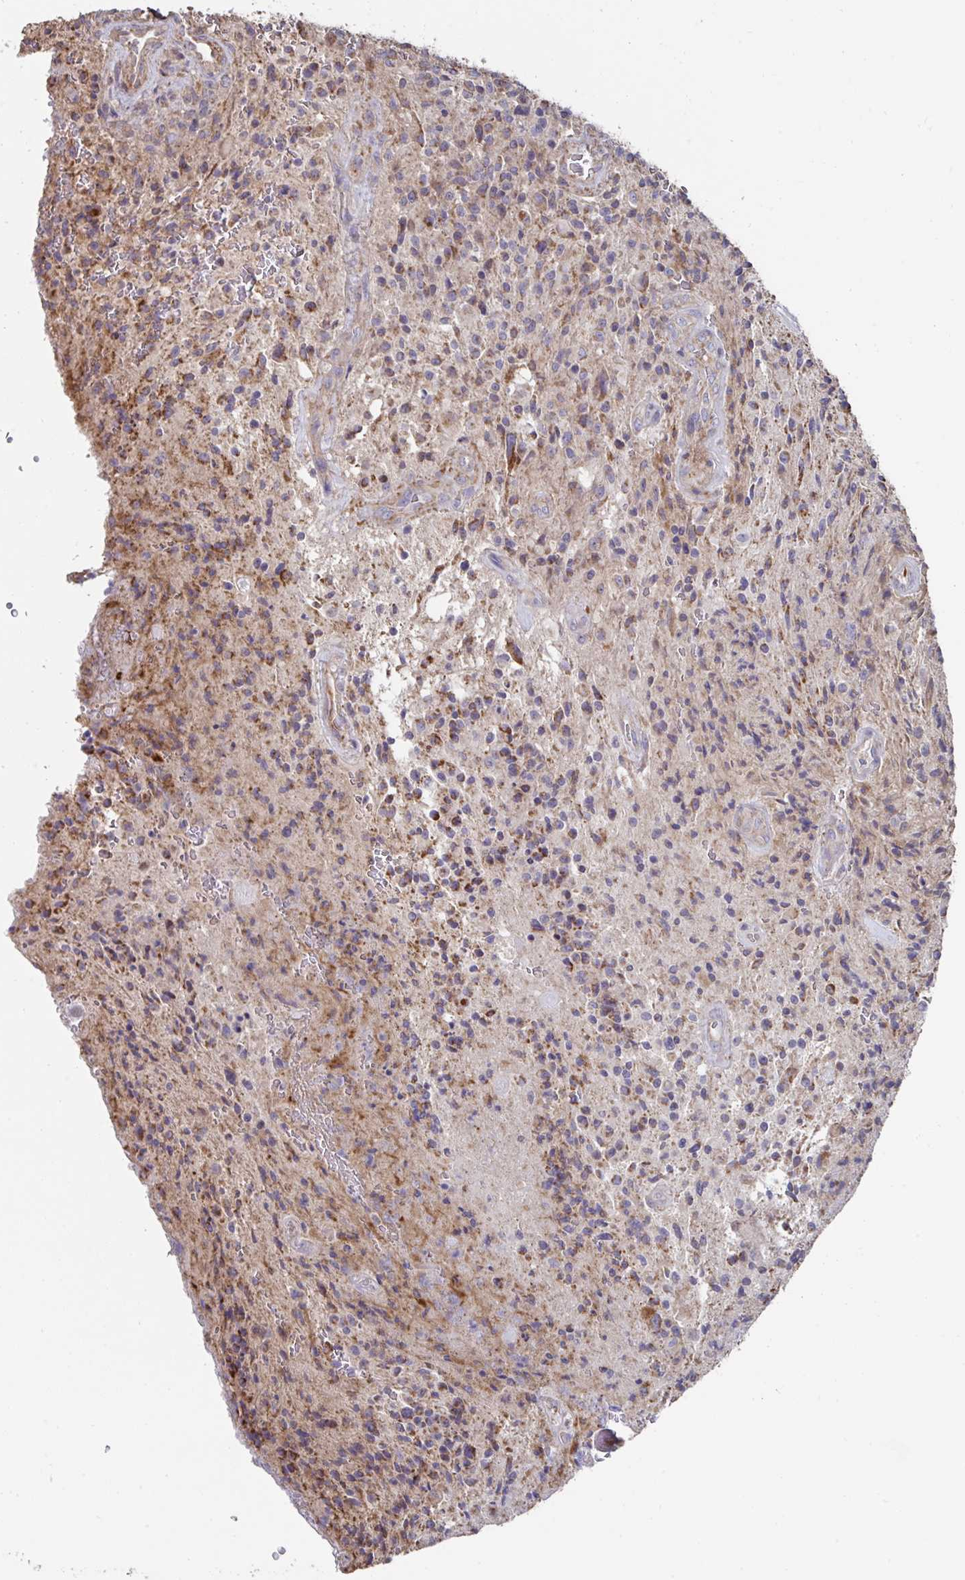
{"staining": {"intensity": "moderate", "quantity": "25%-75%", "location": "cytoplasmic/membranous"}, "tissue": "glioma", "cell_type": "Tumor cells", "image_type": "cancer", "snomed": [{"axis": "morphology", "description": "Normal tissue, NOS"}, {"axis": "morphology", "description": "Glioma, malignant, High grade"}, {"axis": "topography", "description": "Cerebral cortex"}], "caption": "This image shows IHC staining of human high-grade glioma (malignant), with medium moderate cytoplasmic/membranous positivity in approximately 25%-75% of tumor cells.", "gene": "DZANK1", "patient": {"sex": "male", "age": 56}}